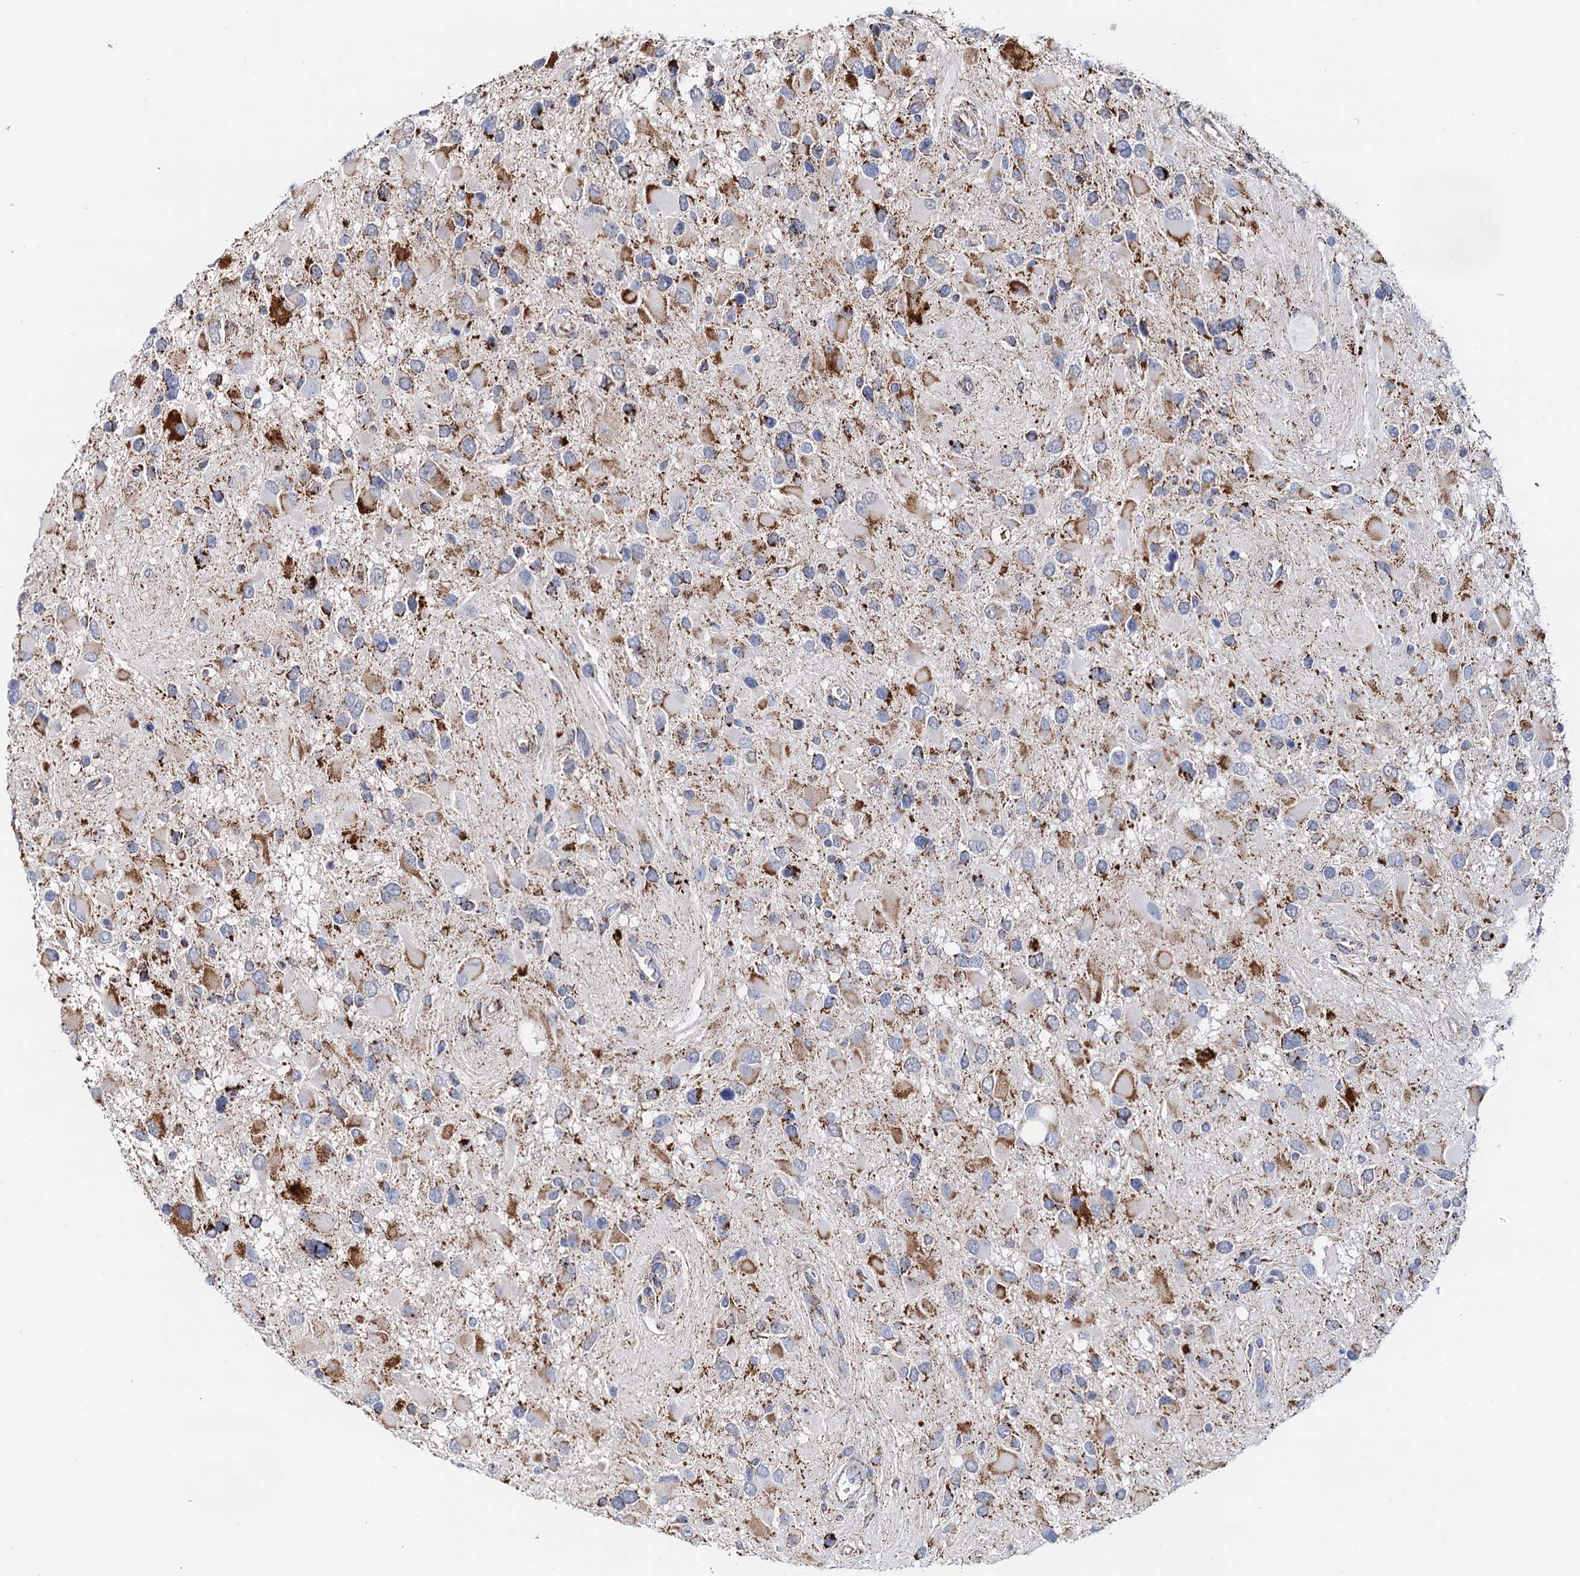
{"staining": {"intensity": "moderate", "quantity": "25%-75%", "location": "cytoplasmic/membranous"}, "tissue": "glioma", "cell_type": "Tumor cells", "image_type": "cancer", "snomed": [{"axis": "morphology", "description": "Glioma, malignant, High grade"}, {"axis": "topography", "description": "Brain"}], "caption": "DAB (3,3'-diaminobenzidine) immunohistochemical staining of glioma displays moderate cytoplasmic/membranous protein staining in approximately 25%-75% of tumor cells.", "gene": "C2CD3", "patient": {"sex": "male", "age": 53}}